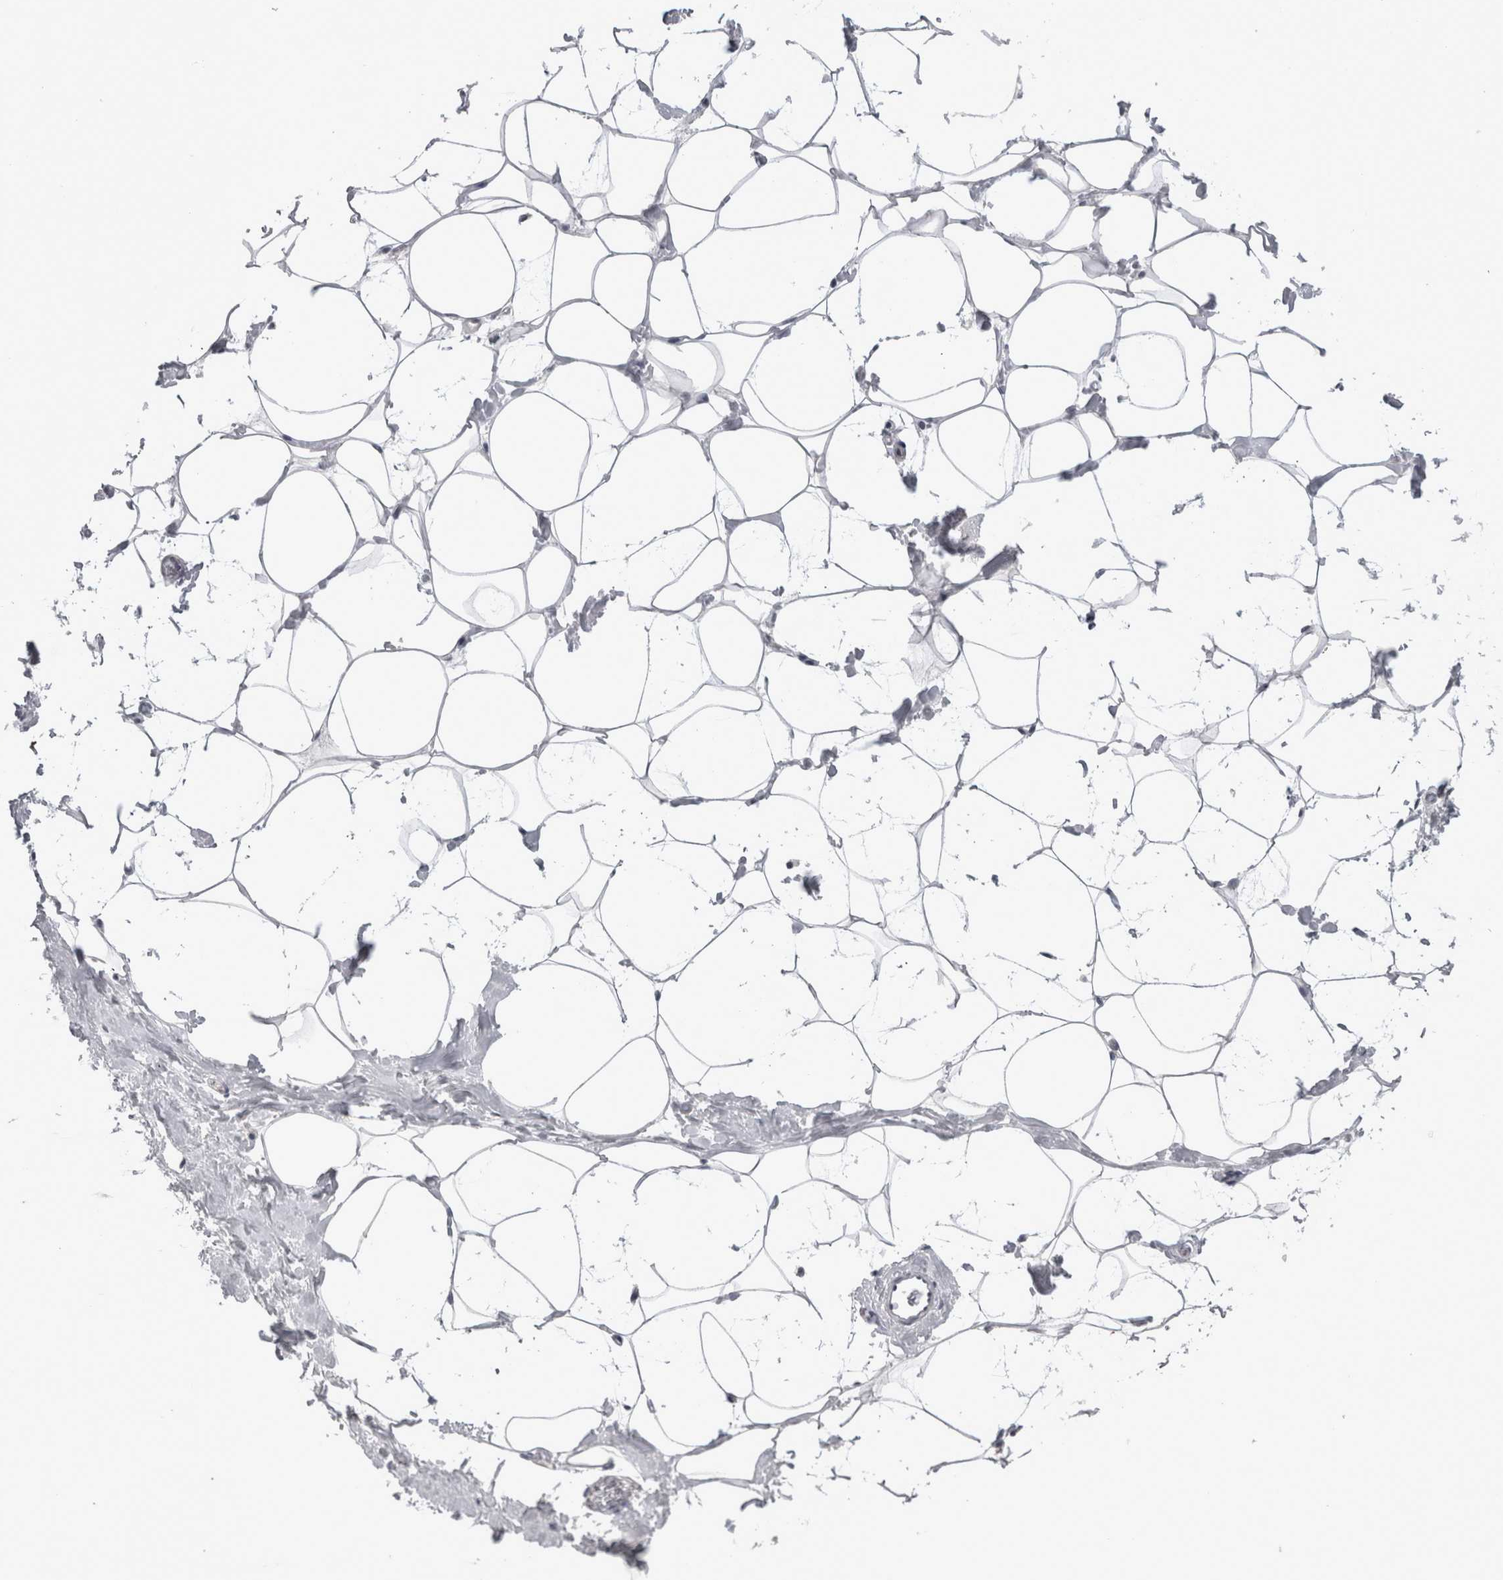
{"staining": {"intensity": "negative", "quantity": "none", "location": "none"}, "tissue": "adipose tissue", "cell_type": "Adipocytes", "image_type": "normal", "snomed": [{"axis": "morphology", "description": "Normal tissue, NOS"}, {"axis": "morphology", "description": "Fibrosis, NOS"}, {"axis": "topography", "description": "Breast"}, {"axis": "topography", "description": "Adipose tissue"}], "caption": "Immunohistochemical staining of benign adipose tissue demonstrates no significant expression in adipocytes. (DAB immunohistochemistry visualized using brightfield microscopy, high magnification).", "gene": "KIF18B", "patient": {"sex": "female", "age": 39}}